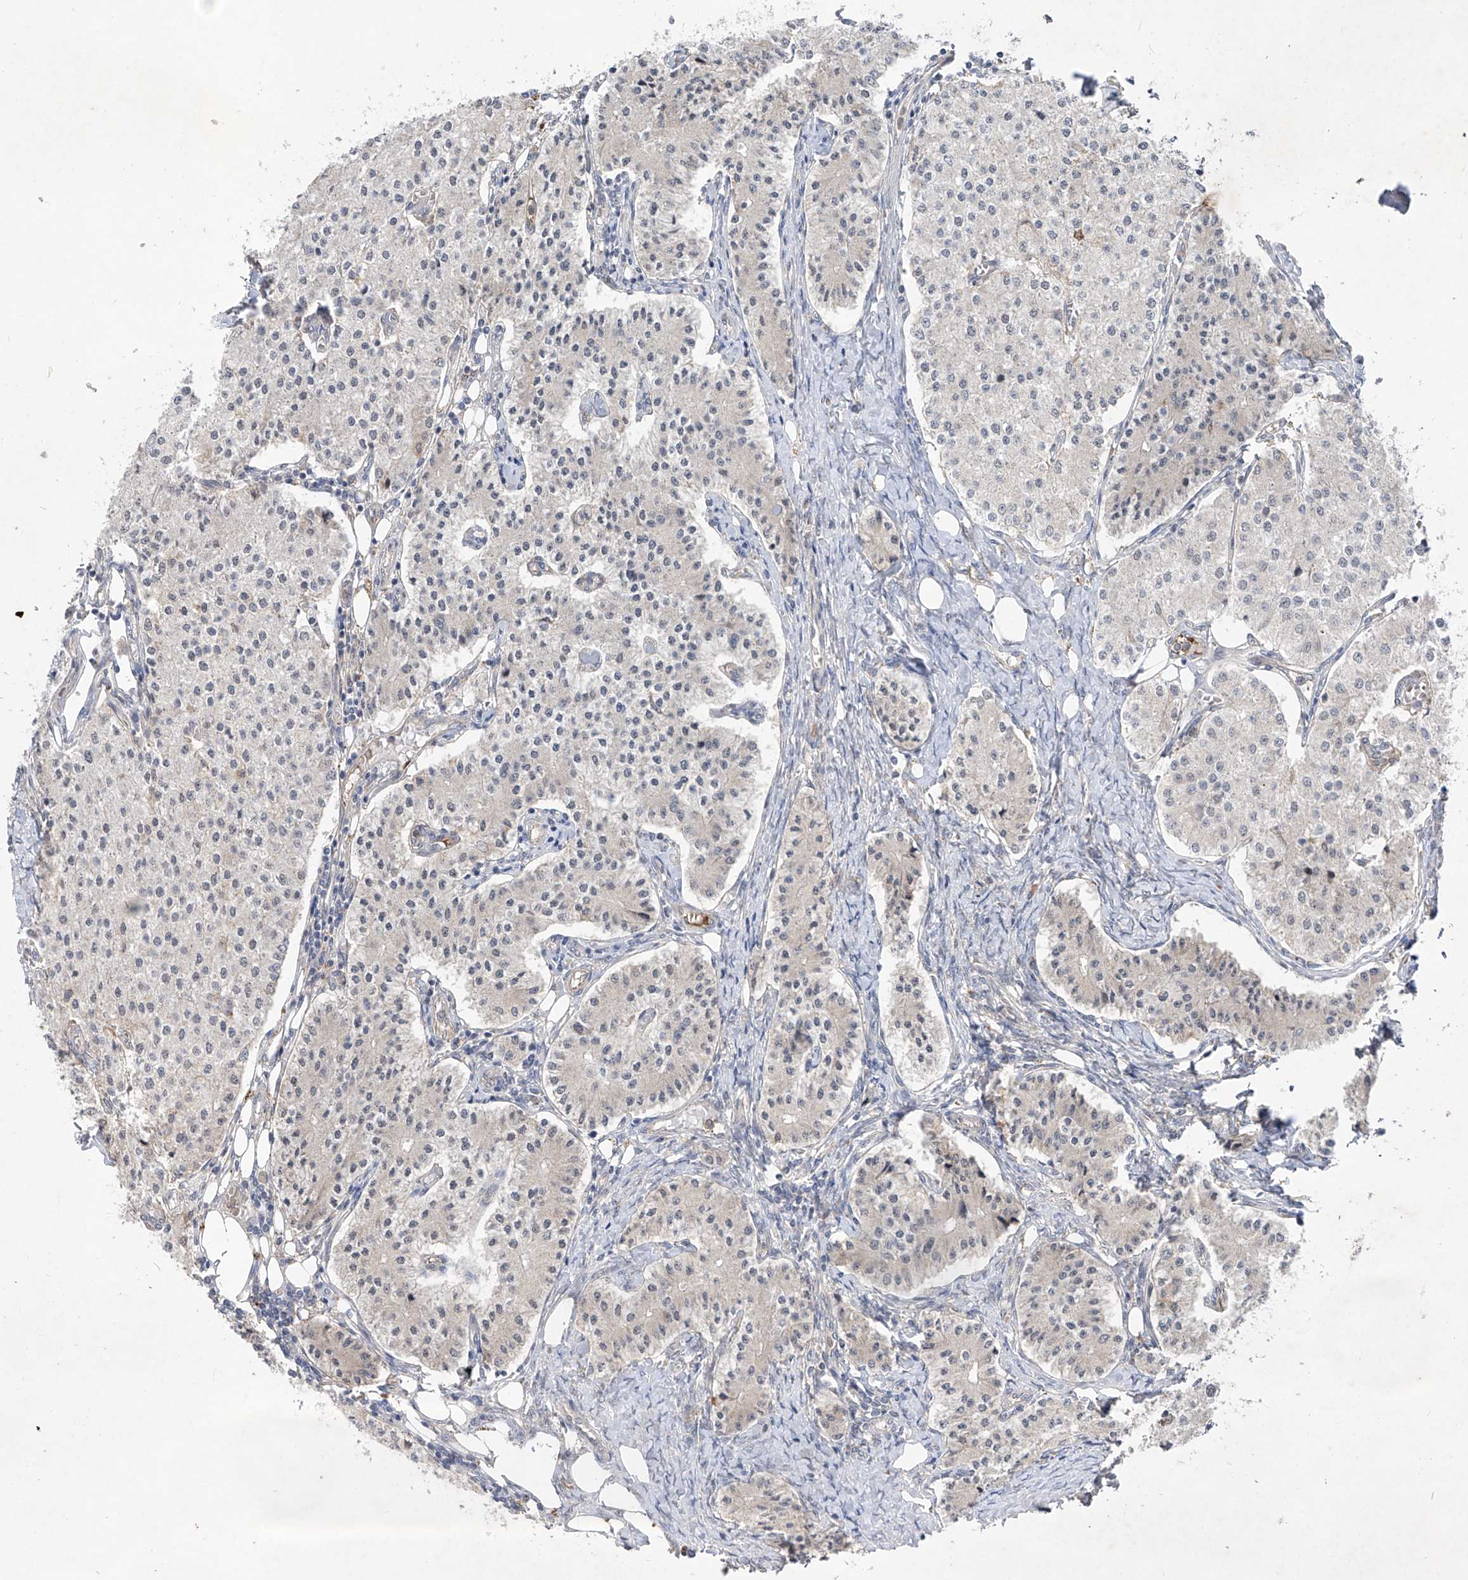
{"staining": {"intensity": "negative", "quantity": "none", "location": "none"}, "tissue": "carcinoid", "cell_type": "Tumor cells", "image_type": "cancer", "snomed": [{"axis": "morphology", "description": "Carcinoid, malignant, NOS"}, {"axis": "topography", "description": "Colon"}], "caption": "A photomicrograph of malignant carcinoid stained for a protein reveals no brown staining in tumor cells.", "gene": "FAM135A", "patient": {"sex": "female", "age": 52}}